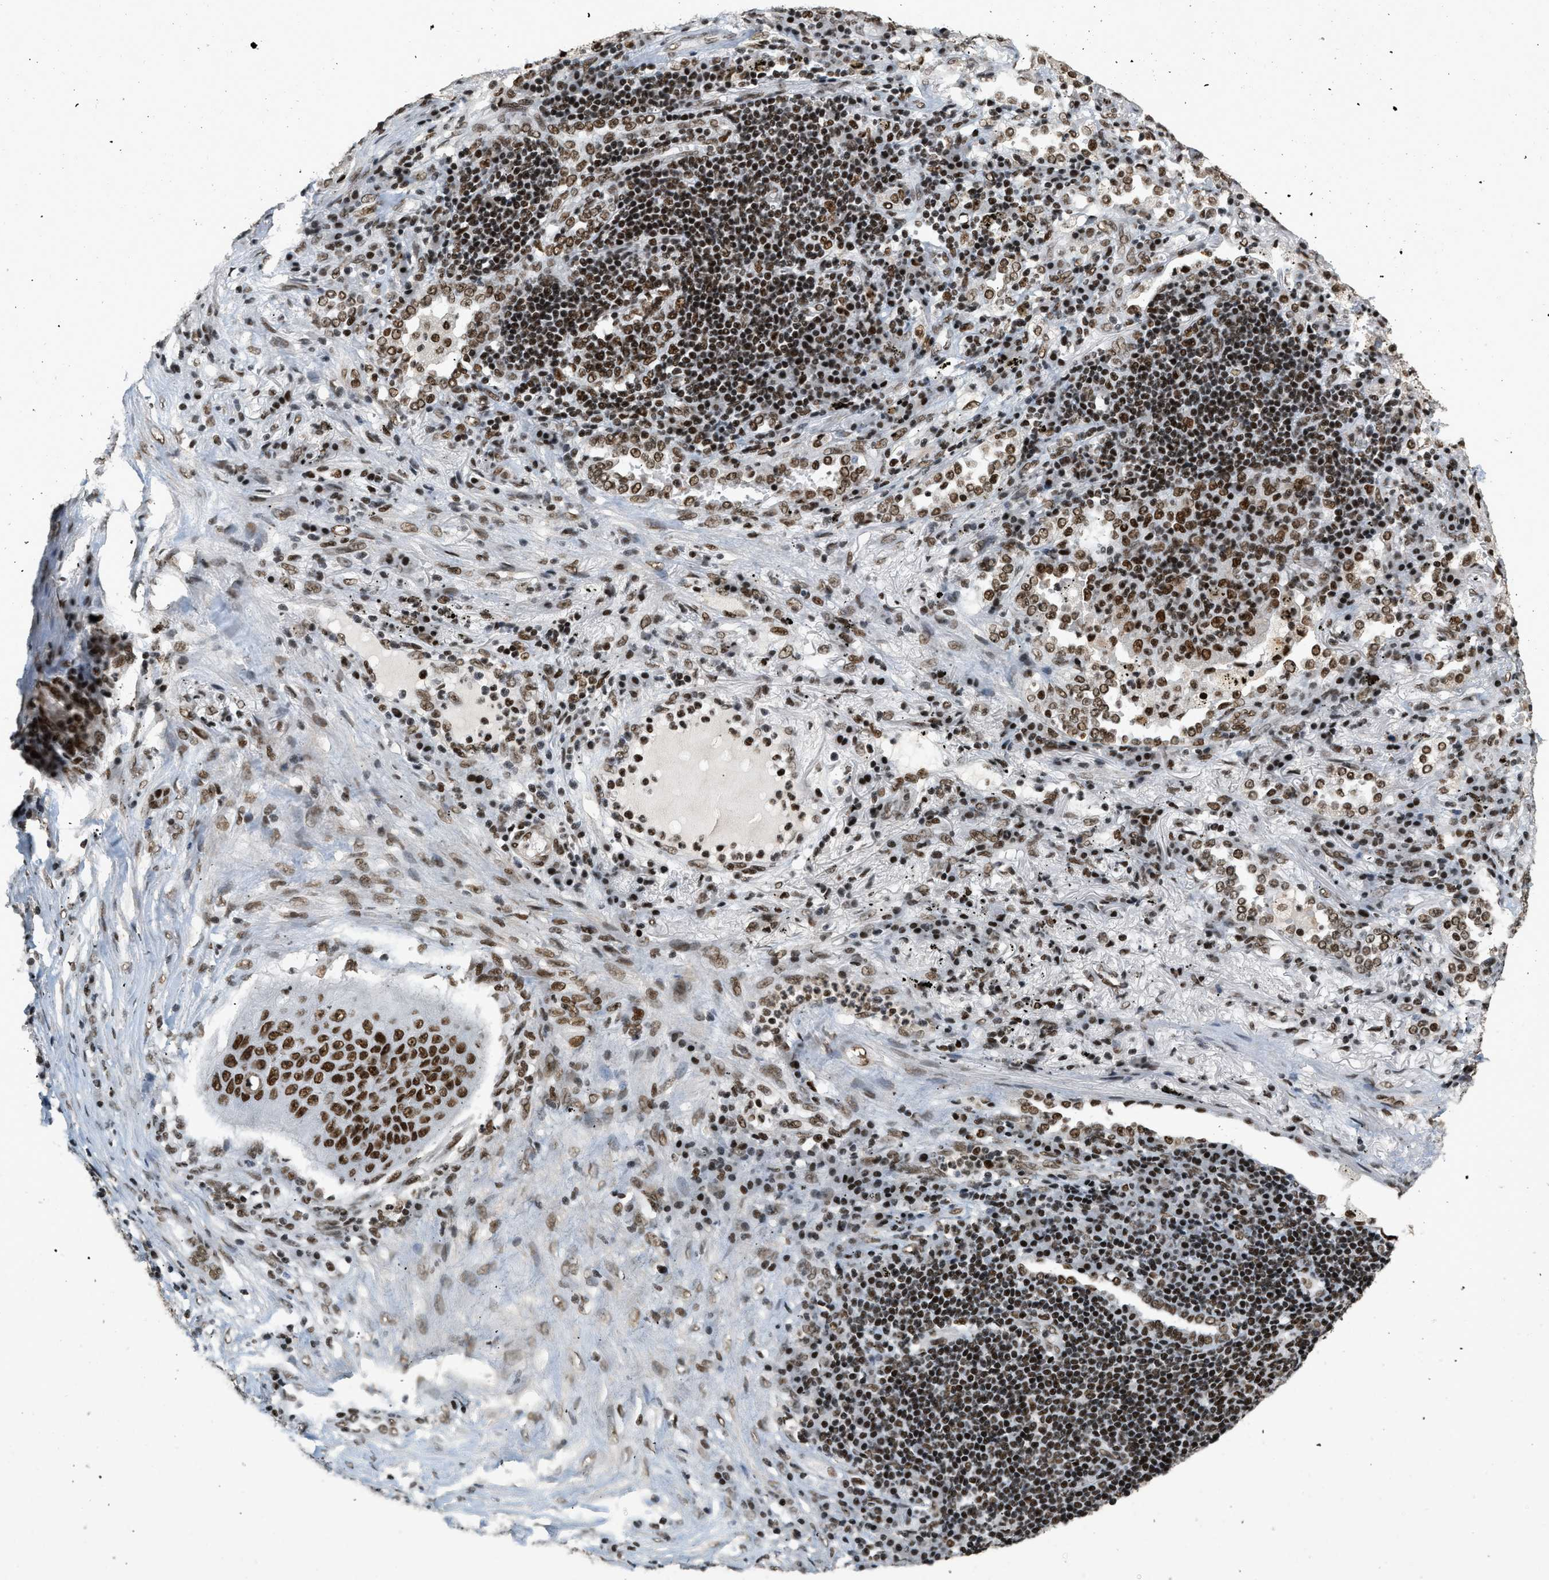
{"staining": {"intensity": "strong", "quantity": ">75%", "location": "nuclear"}, "tissue": "lung cancer", "cell_type": "Tumor cells", "image_type": "cancer", "snomed": [{"axis": "morphology", "description": "Squamous cell carcinoma, NOS"}, {"axis": "topography", "description": "Lung"}], "caption": "Strong nuclear expression is seen in about >75% of tumor cells in lung cancer (squamous cell carcinoma).", "gene": "SMARCB1", "patient": {"sex": "female", "age": 63}}